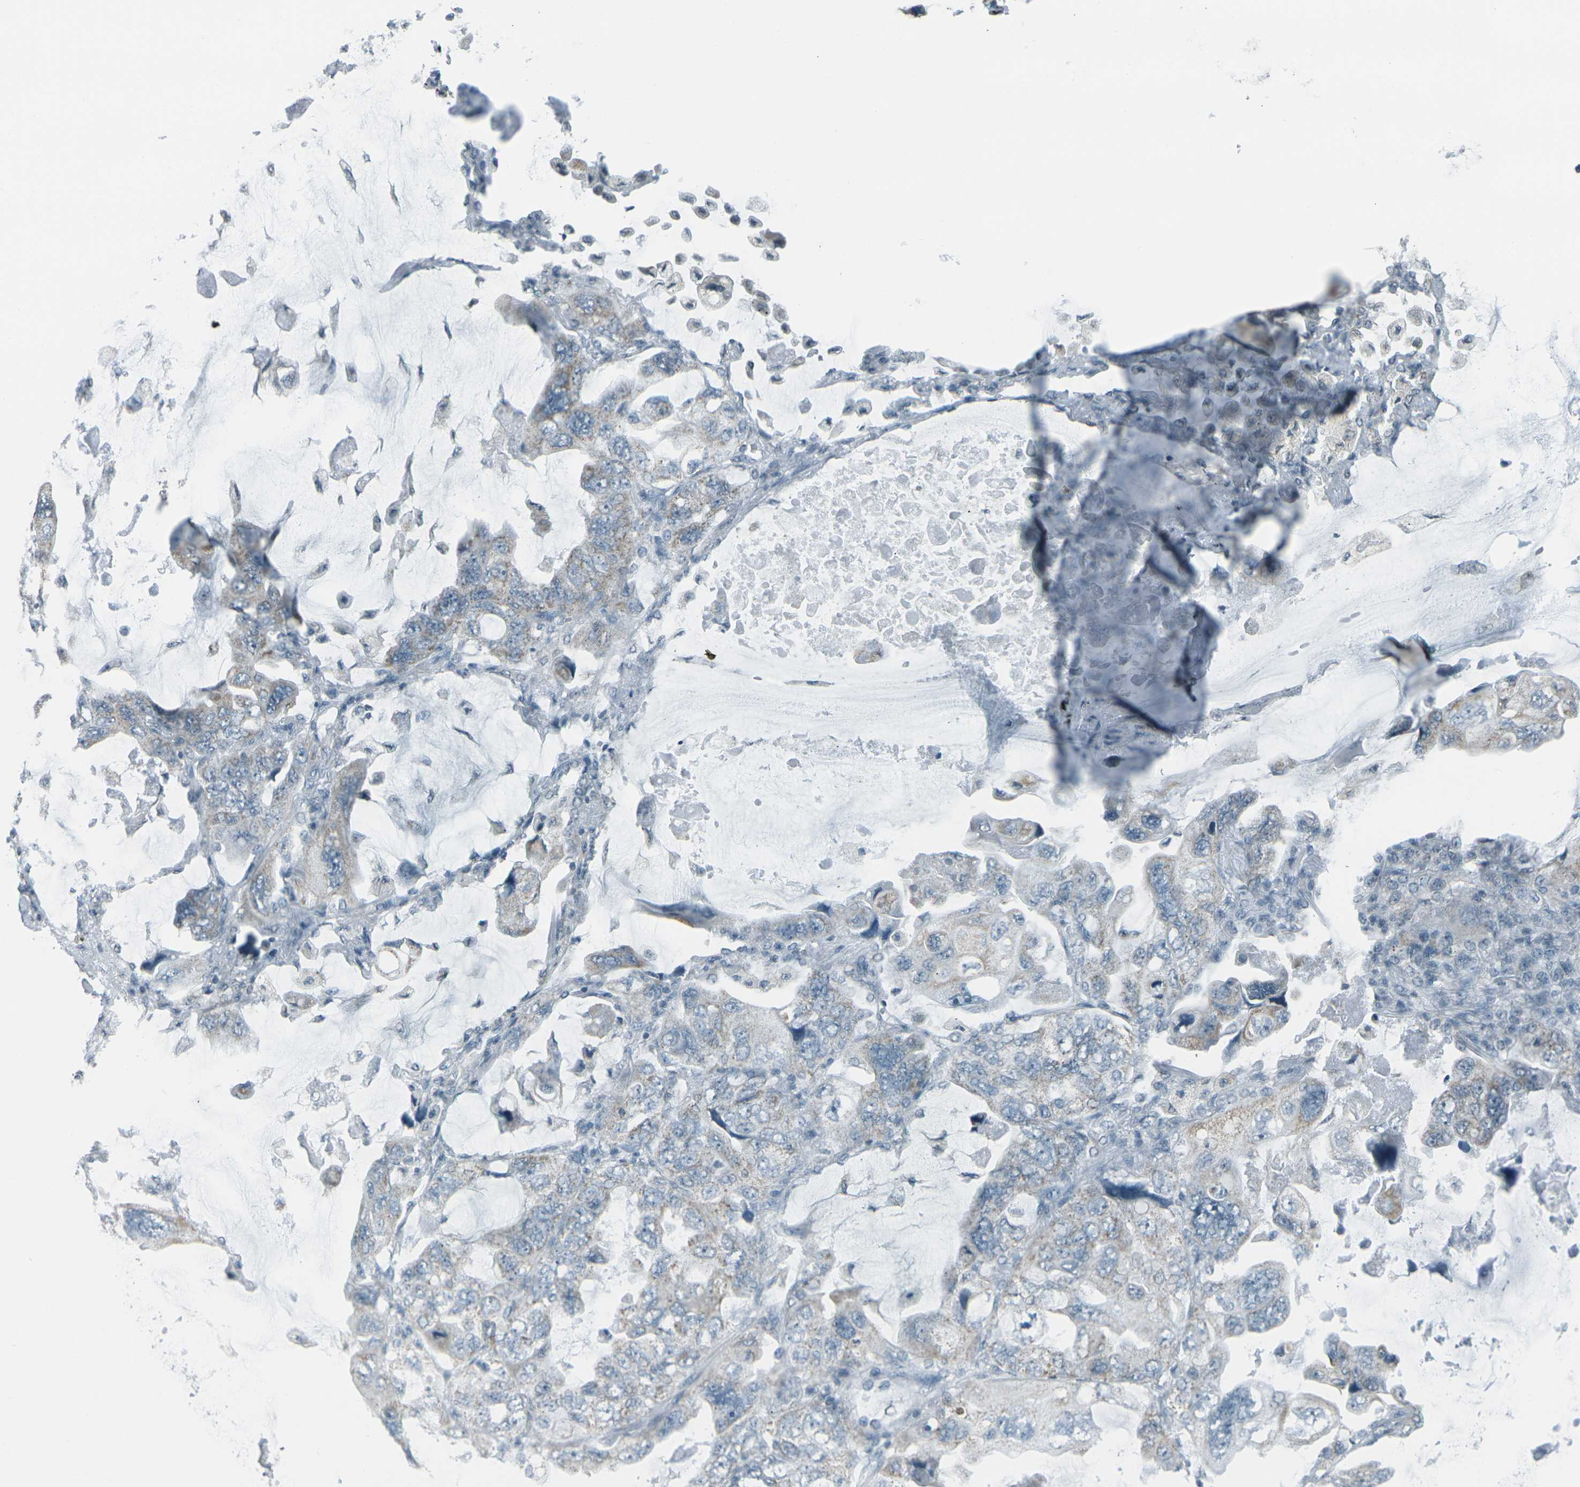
{"staining": {"intensity": "weak", "quantity": "25%-75%", "location": "cytoplasmic/membranous"}, "tissue": "lung cancer", "cell_type": "Tumor cells", "image_type": "cancer", "snomed": [{"axis": "morphology", "description": "Squamous cell carcinoma, NOS"}, {"axis": "topography", "description": "Lung"}], "caption": "Immunohistochemistry (IHC) image of lung cancer stained for a protein (brown), which demonstrates low levels of weak cytoplasmic/membranous staining in approximately 25%-75% of tumor cells.", "gene": "H2BC1", "patient": {"sex": "female", "age": 73}}